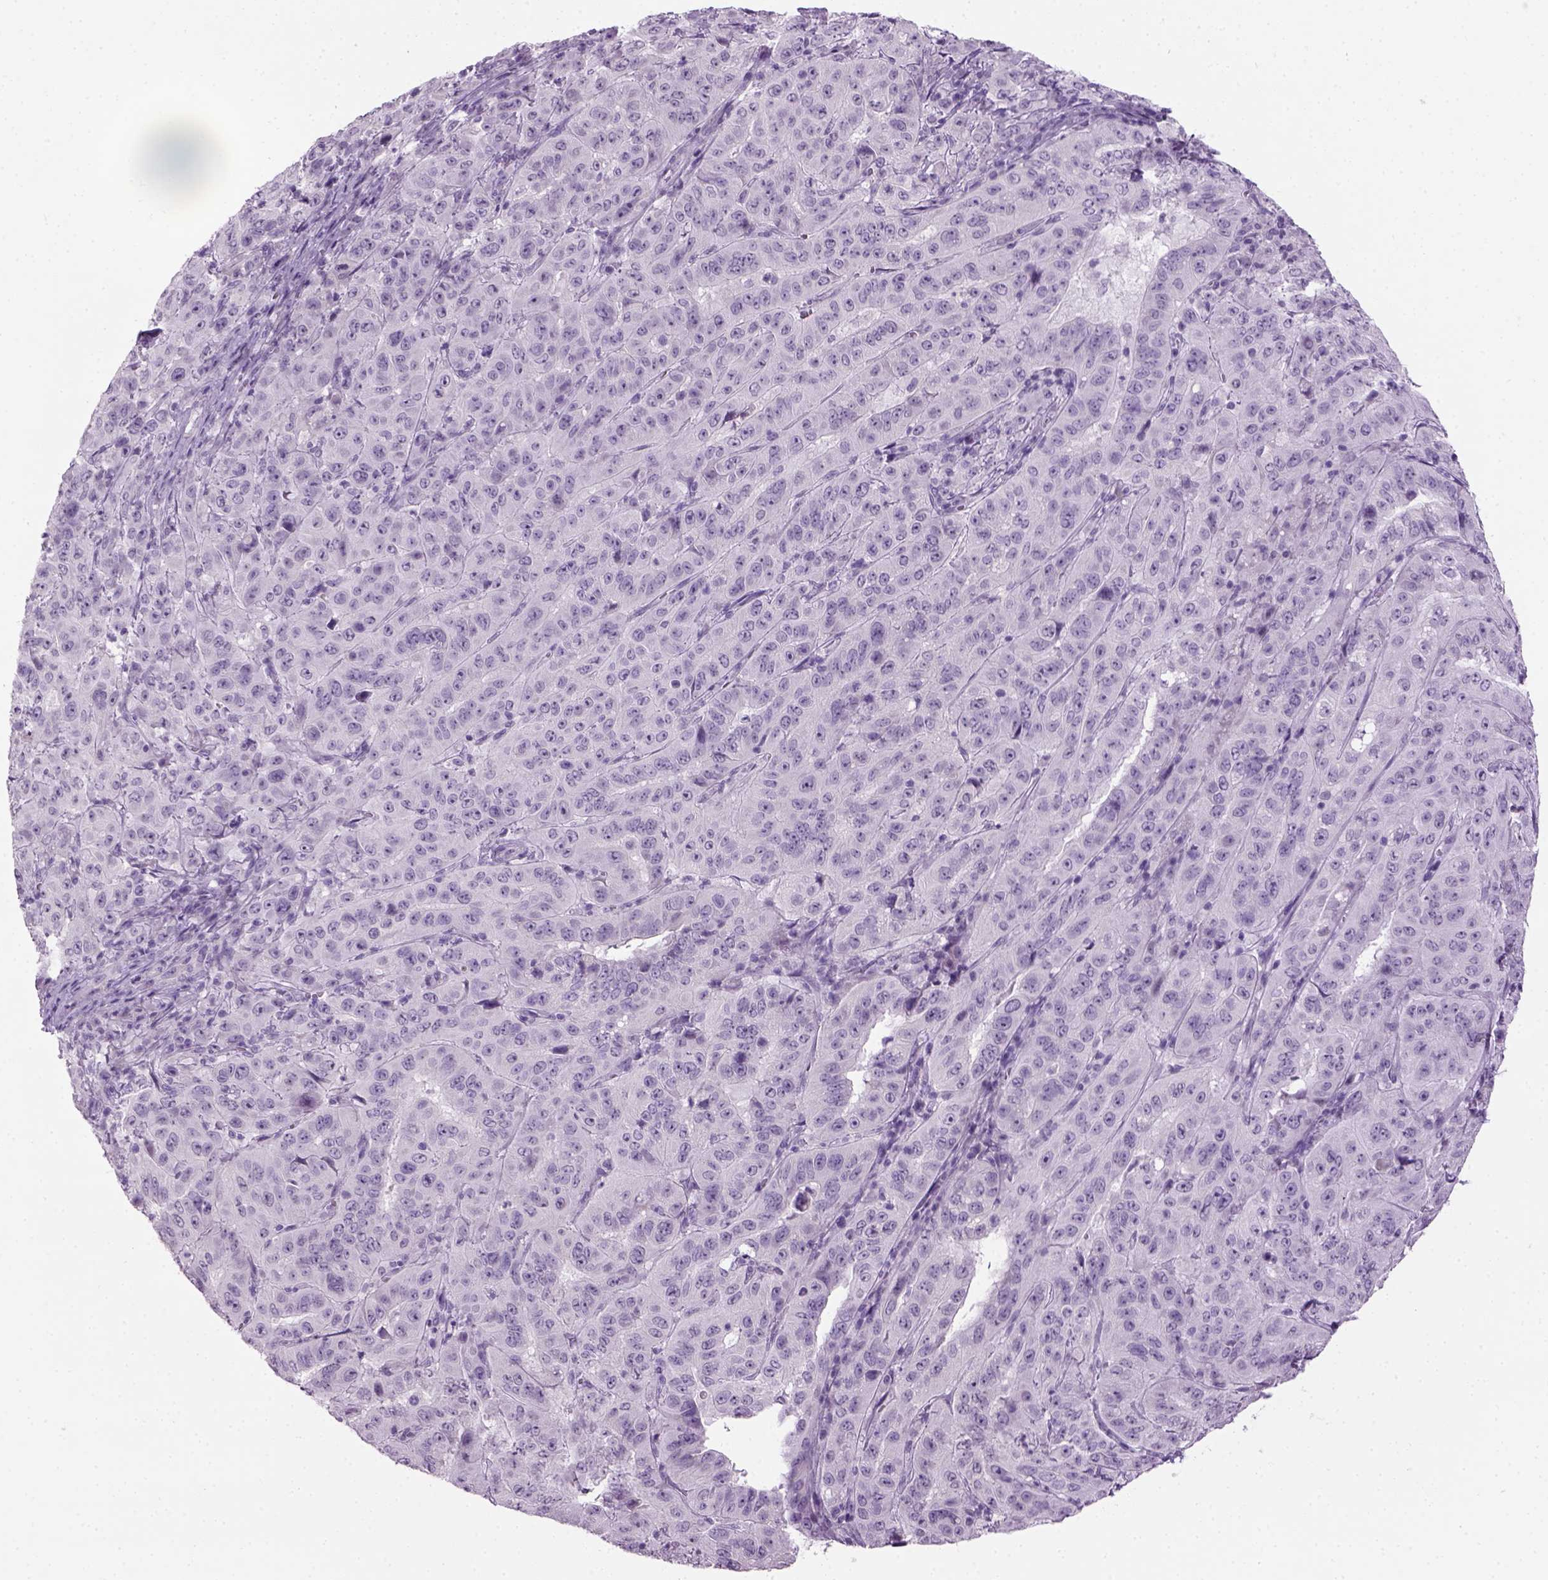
{"staining": {"intensity": "negative", "quantity": "none", "location": "none"}, "tissue": "pancreatic cancer", "cell_type": "Tumor cells", "image_type": "cancer", "snomed": [{"axis": "morphology", "description": "Adenocarcinoma, NOS"}, {"axis": "topography", "description": "Pancreas"}], "caption": "Immunohistochemical staining of pancreatic cancer exhibits no significant expression in tumor cells.", "gene": "GABRB2", "patient": {"sex": "male", "age": 63}}